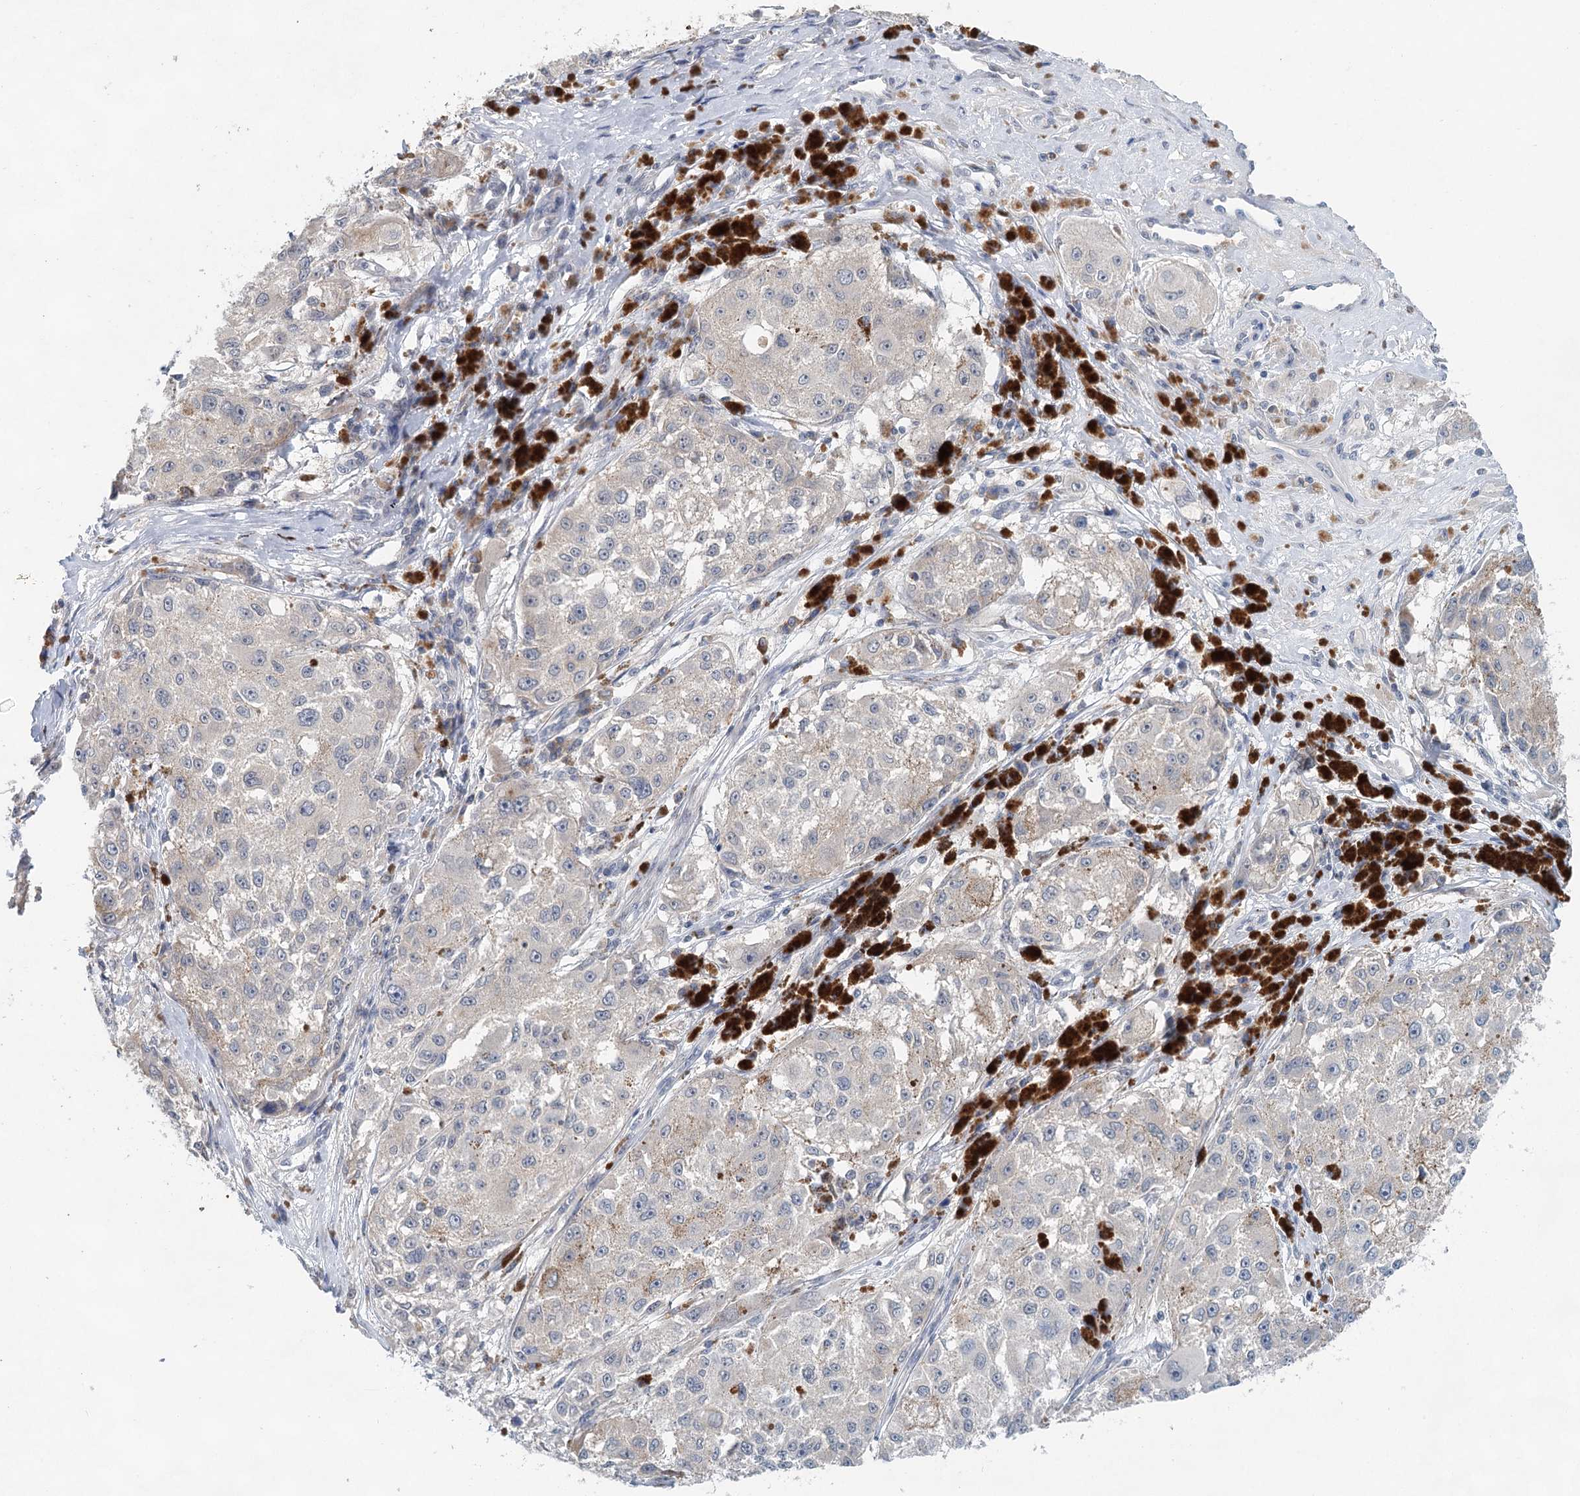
{"staining": {"intensity": "negative", "quantity": "none", "location": "none"}, "tissue": "melanoma", "cell_type": "Tumor cells", "image_type": "cancer", "snomed": [{"axis": "morphology", "description": "Necrosis, NOS"}, {"axis": "morphology", "description": "Malignant melanoma, NOS"}, {"axis": "topography", "description": "Skin"}], "caption": "A micrograph of human melanoma is negative for staining in tumor cells.", "gene": "BLTP1", "patient": {"sex": "female", "age": 87}}